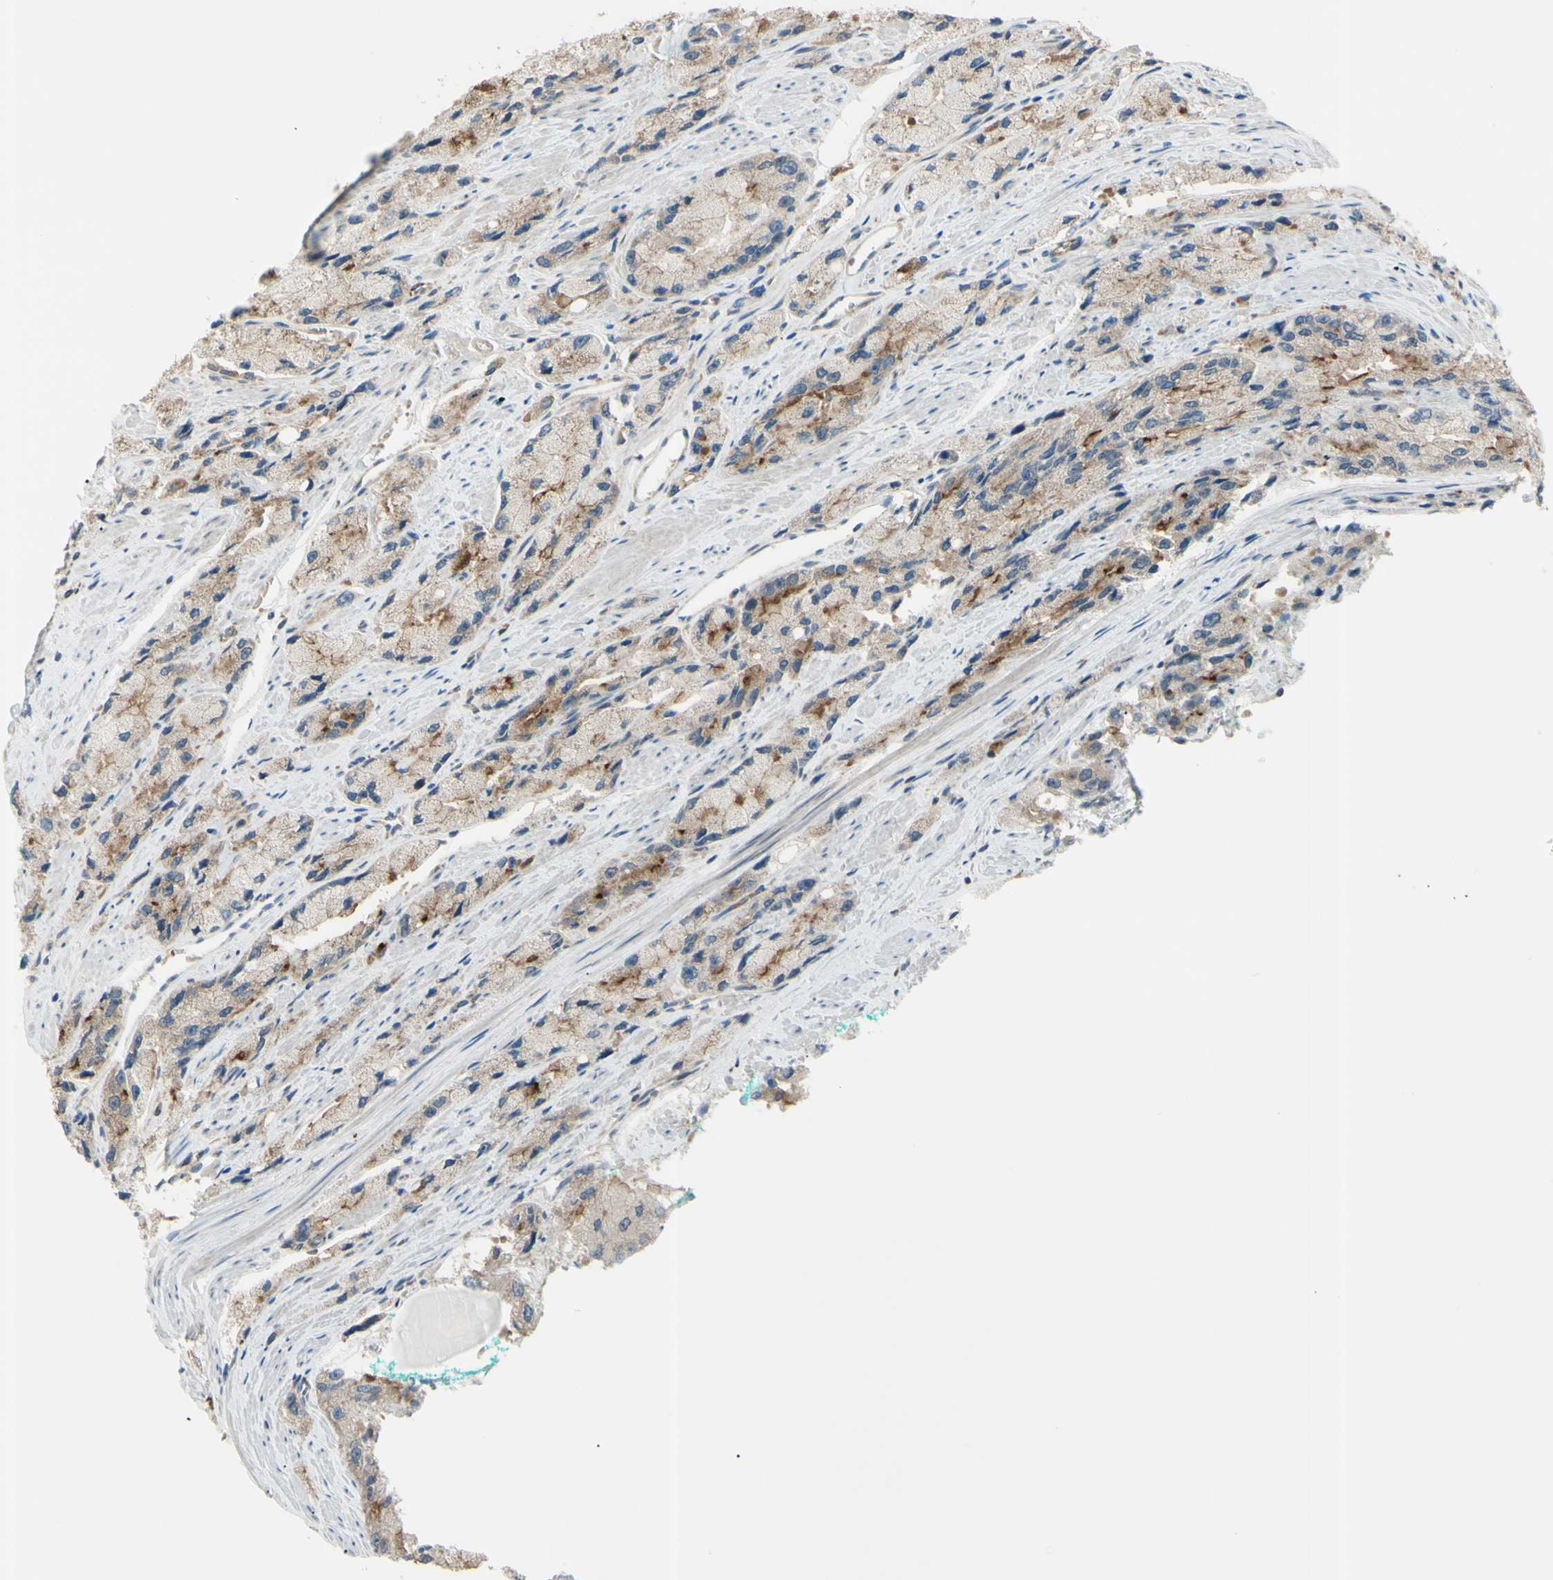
{"staining": {"intensity": "moderate", "quantity": ">75%", "location": "cytoplasmic/membranous"}, "tissue": "prostate cancer", "cell_type": "Tumor cells", "image_type": "cancer", "snomed": [{"axis": "morphology", "description": "Adenocarcinoma, High grade"}, {"axis": "topography", "description": "Prostate"}], "caption": "Approximately >75% of tumor cells in prostate adenocarcinoma (high-grade) display moderate cytoplasmic/membranous protein expression as visualized by brown immunohistochemical staining.", "gene": "LMTK2", "patient": {"sex": "male", "age": 58}}